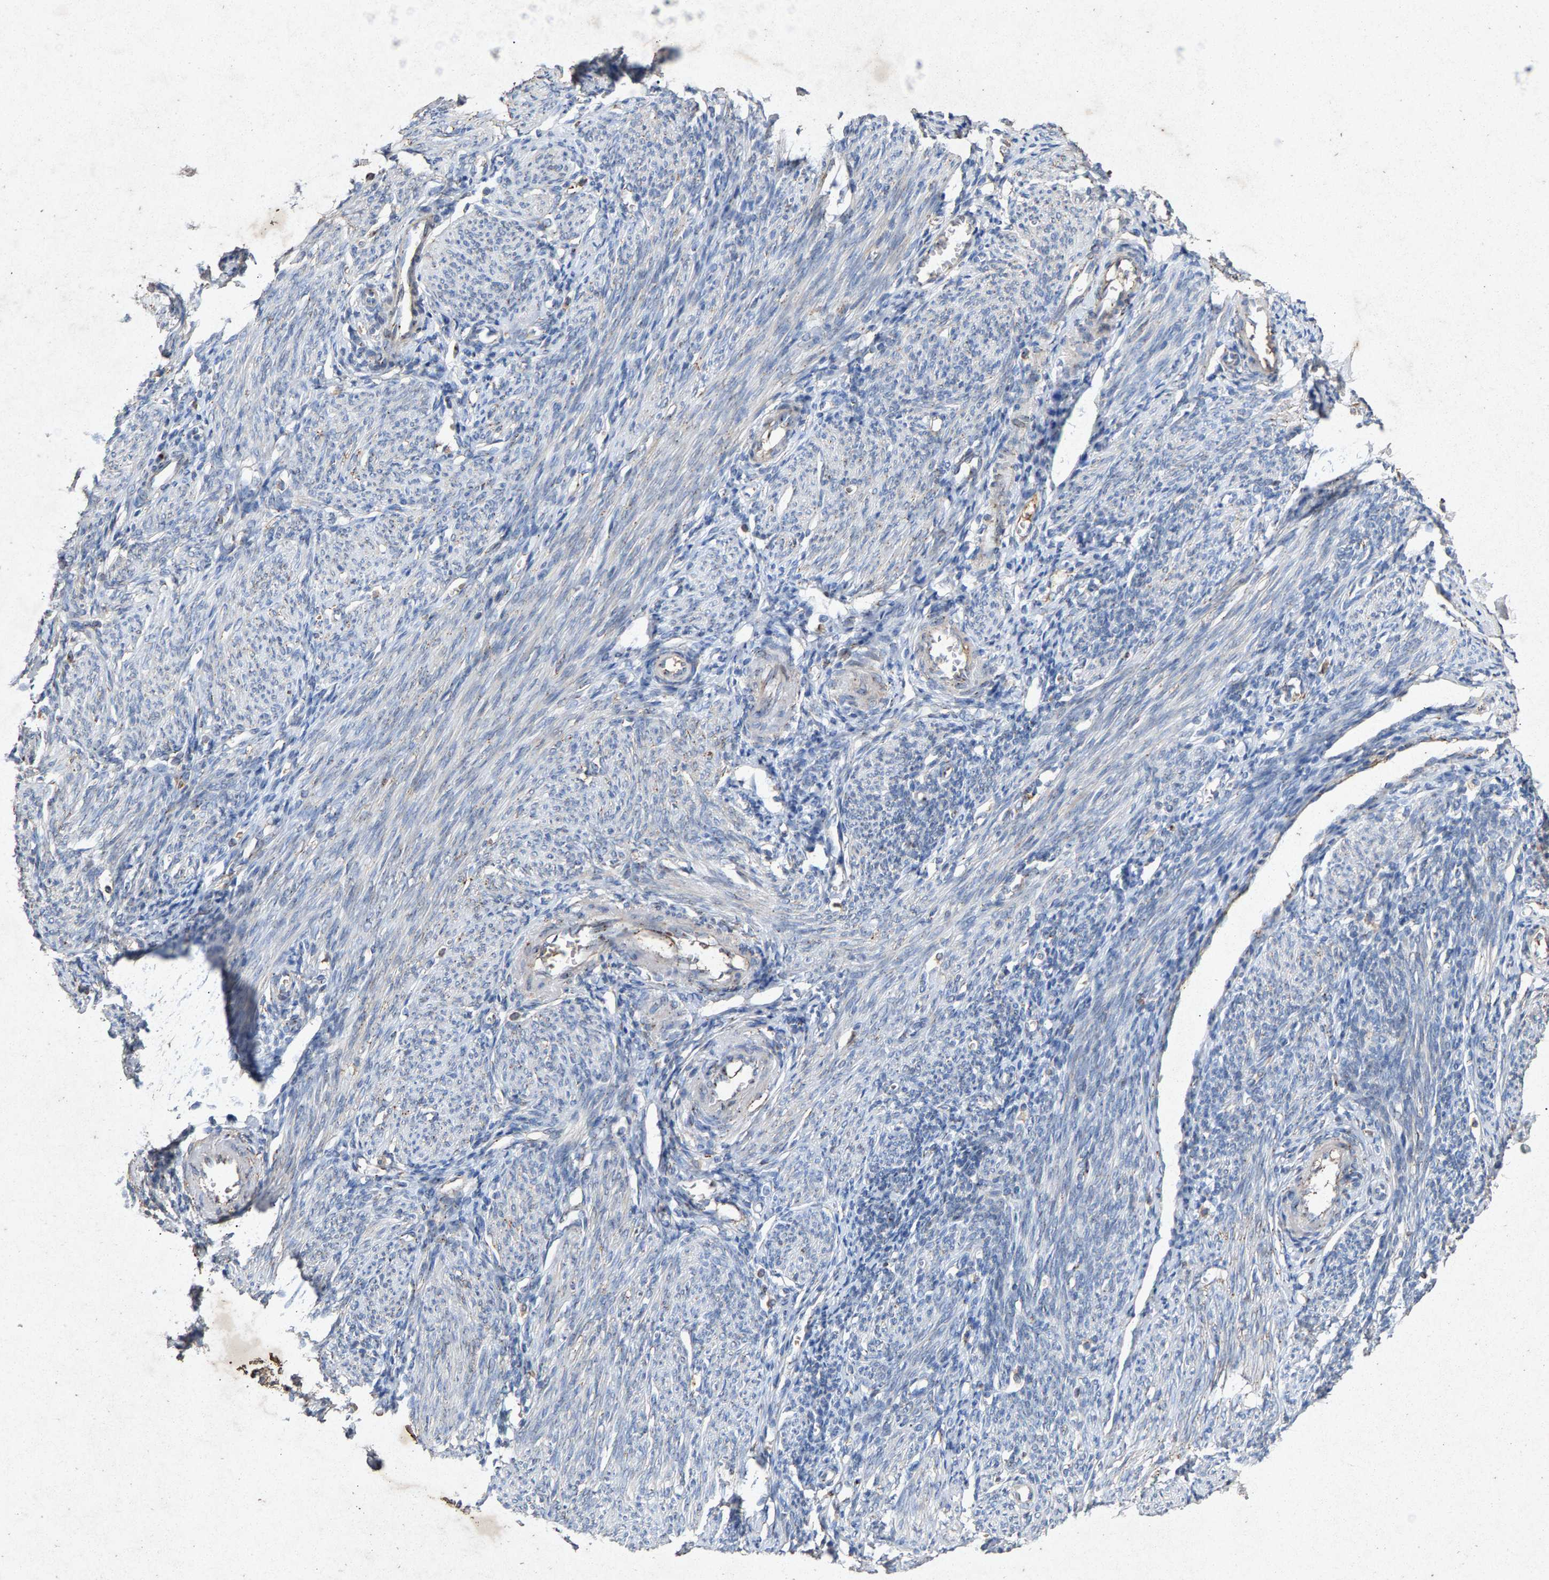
{"staining": {"intensity": "weak", "quantity": "<25%", "location": "cytoplasmic/membranous"}, "tissue": "endometrium", "cell_type": "Cells in endometrial stroma", "image_type": "normal", "snomed": [{"axis": "morphology", "description": "Normal tissue, NOS"}, {"axis": "morphology", "description": "Adenocarcinoma, NOS"}, {"axis": "topography", "description": "Endometrium"}], "caption": "Immunohistochemical staining of normal endometrium demonstrates no significant positivity in cells in endometrial stroma.", "gene": "MAN2A1", "patient": {"sex": "female", "age": 57}}